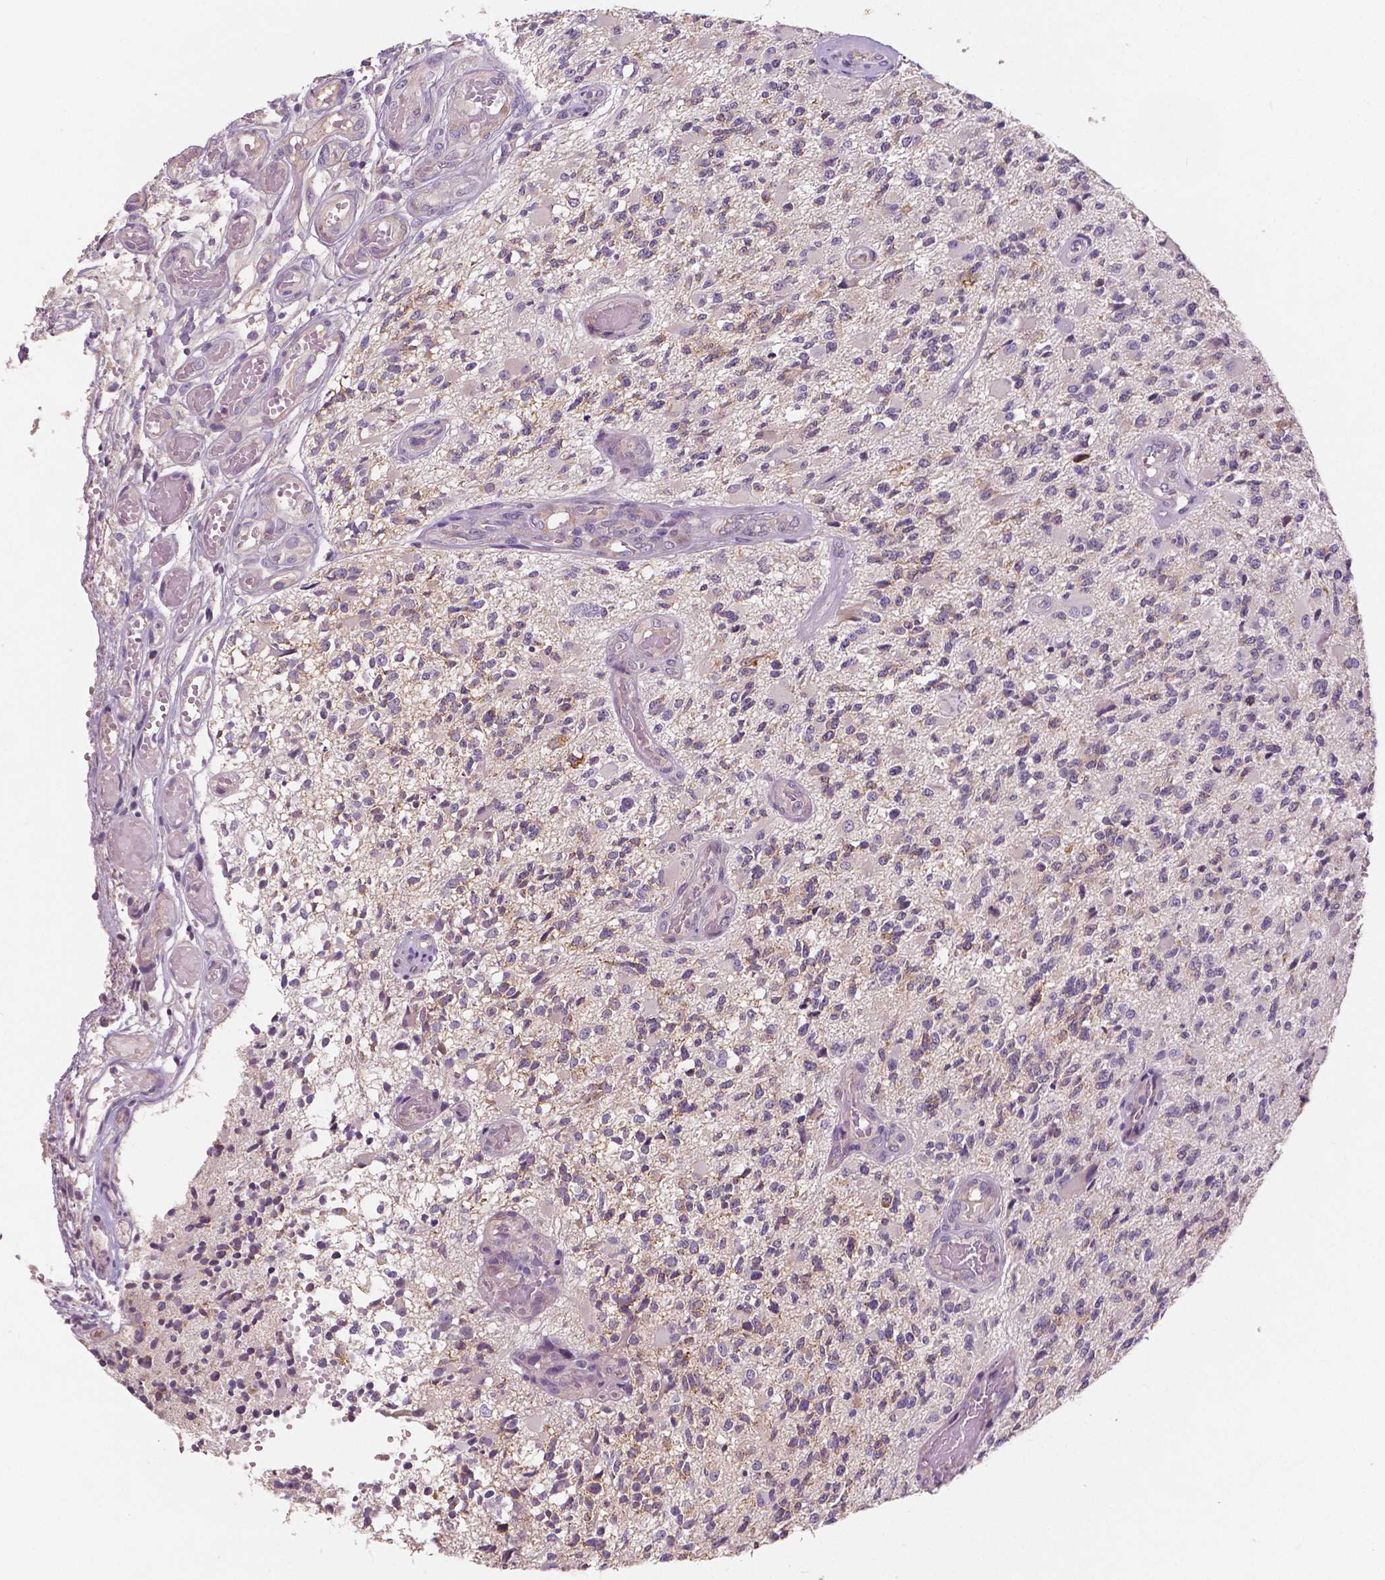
{"staining": {"intensity": "negative", "quantity": "none", "location": "none"}, "tissue": "glioma", "cell_type": "Tumor cells", "image_type": "cancer", "snomed": [{"axis": "morphology", "description": "Glioma, malignant, High grade"}, {"axis": "topography", "description": "Brain"}], "caption": "This histopathology image is of malignant glioma (high-grade) stained with immunohistochemistry (IHC) to label a protein in brown with the nuclei are counter-stained blue. There is no positivity in tumor cells.", "gene": "LSM14B", "patient": {"sex": "female", "age": 63}}